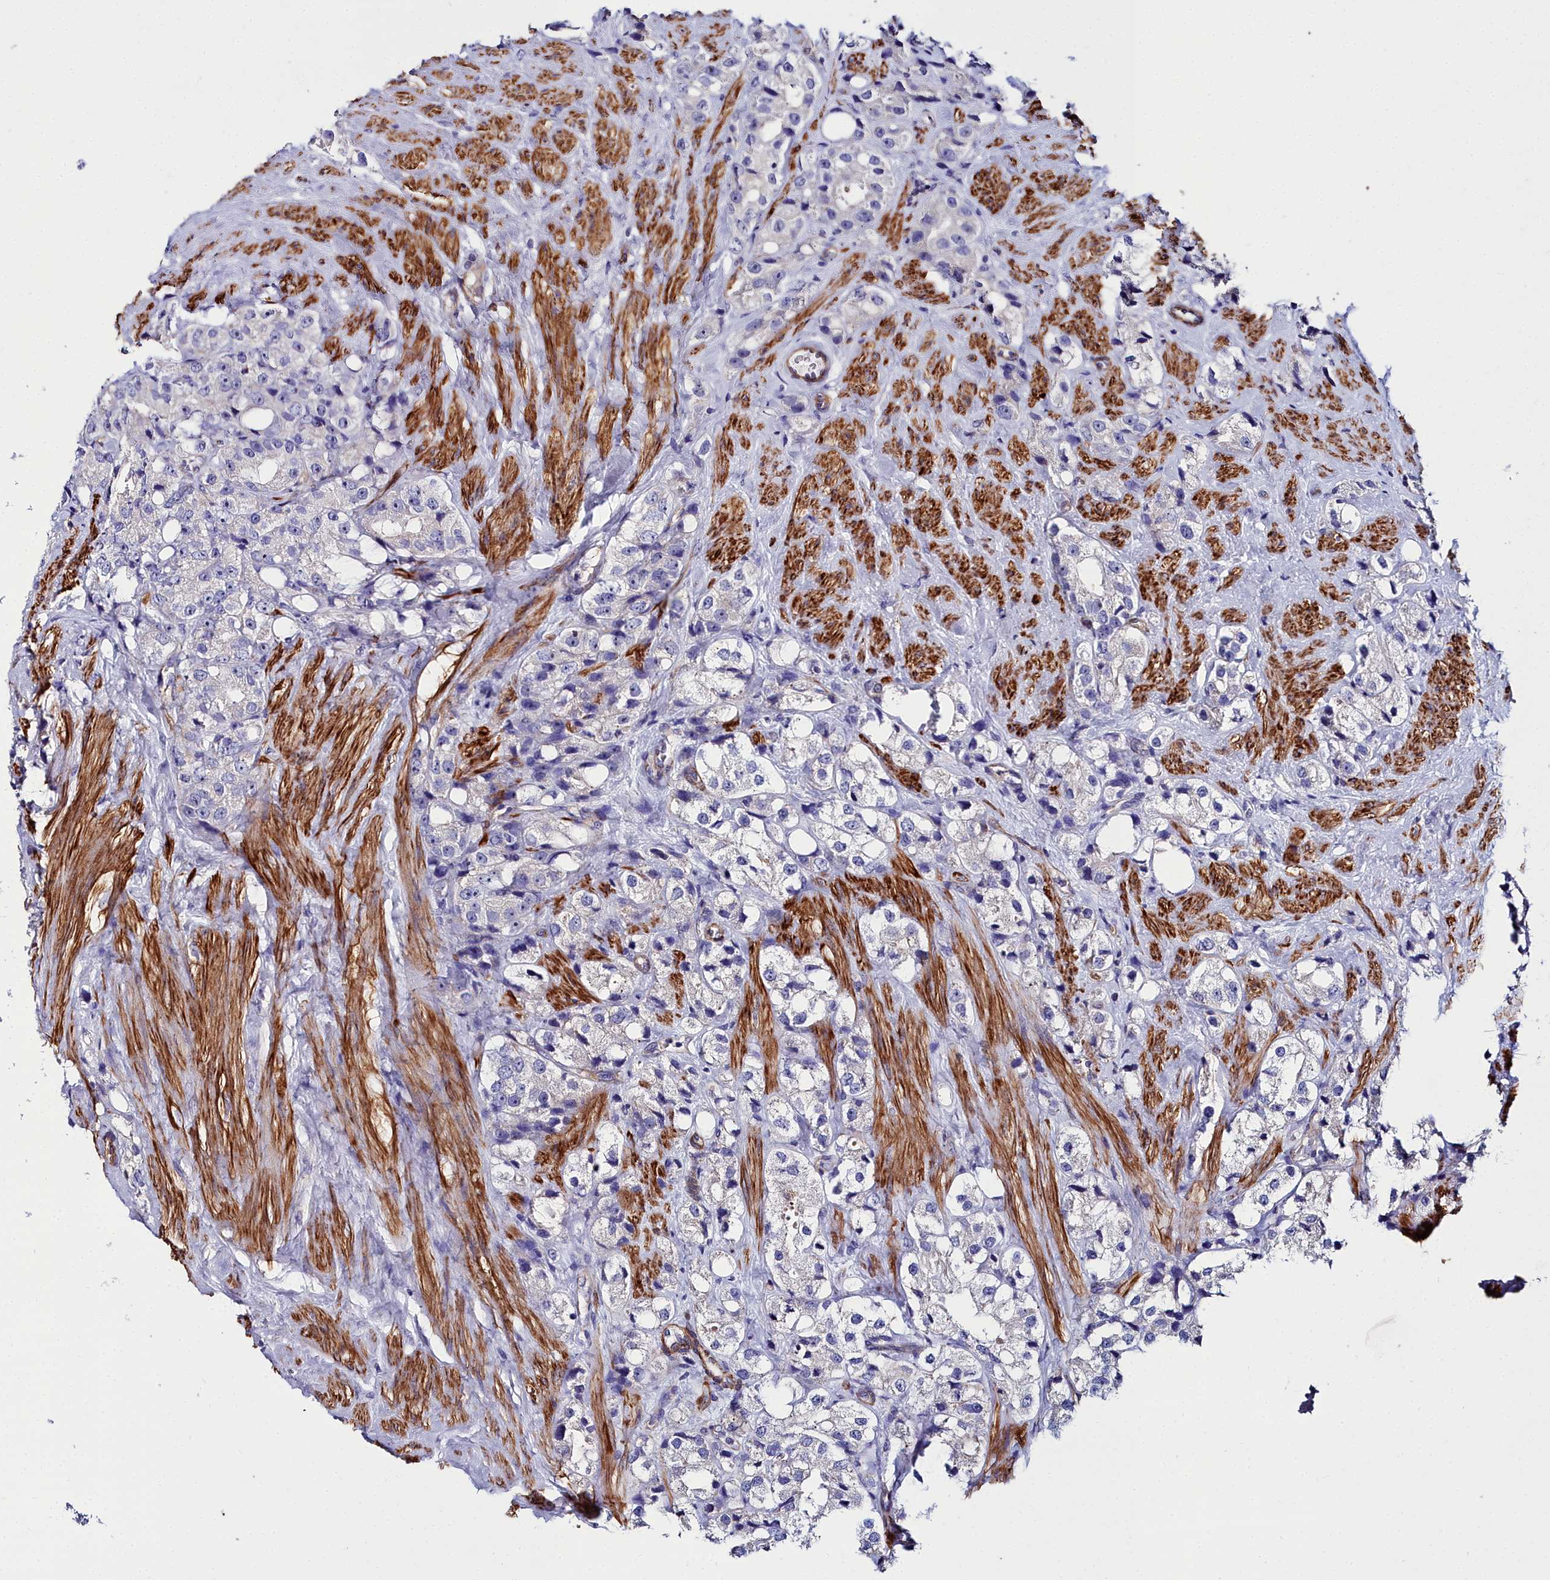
{"staining": {"intensity": "negative", "quantity": "none", "location": "none"}, "tissue": "prostate cancer", "cell_type": "Tumor cells", "image_type": "cancer", "snomed": [{"axis": "morphology", "description": "Adenocarcinoma, NOS"}, {"axis": "topography", "description": "Prostate"}], "caption": "Immunohistochemistry image of neoplastic tissue: human prostate cancer (adenocarcinoma) stained with DAB displays no significant protein expression in tumor cells.", "gene": "FADS3", "patient": {"sex": "male", "age": 79}}